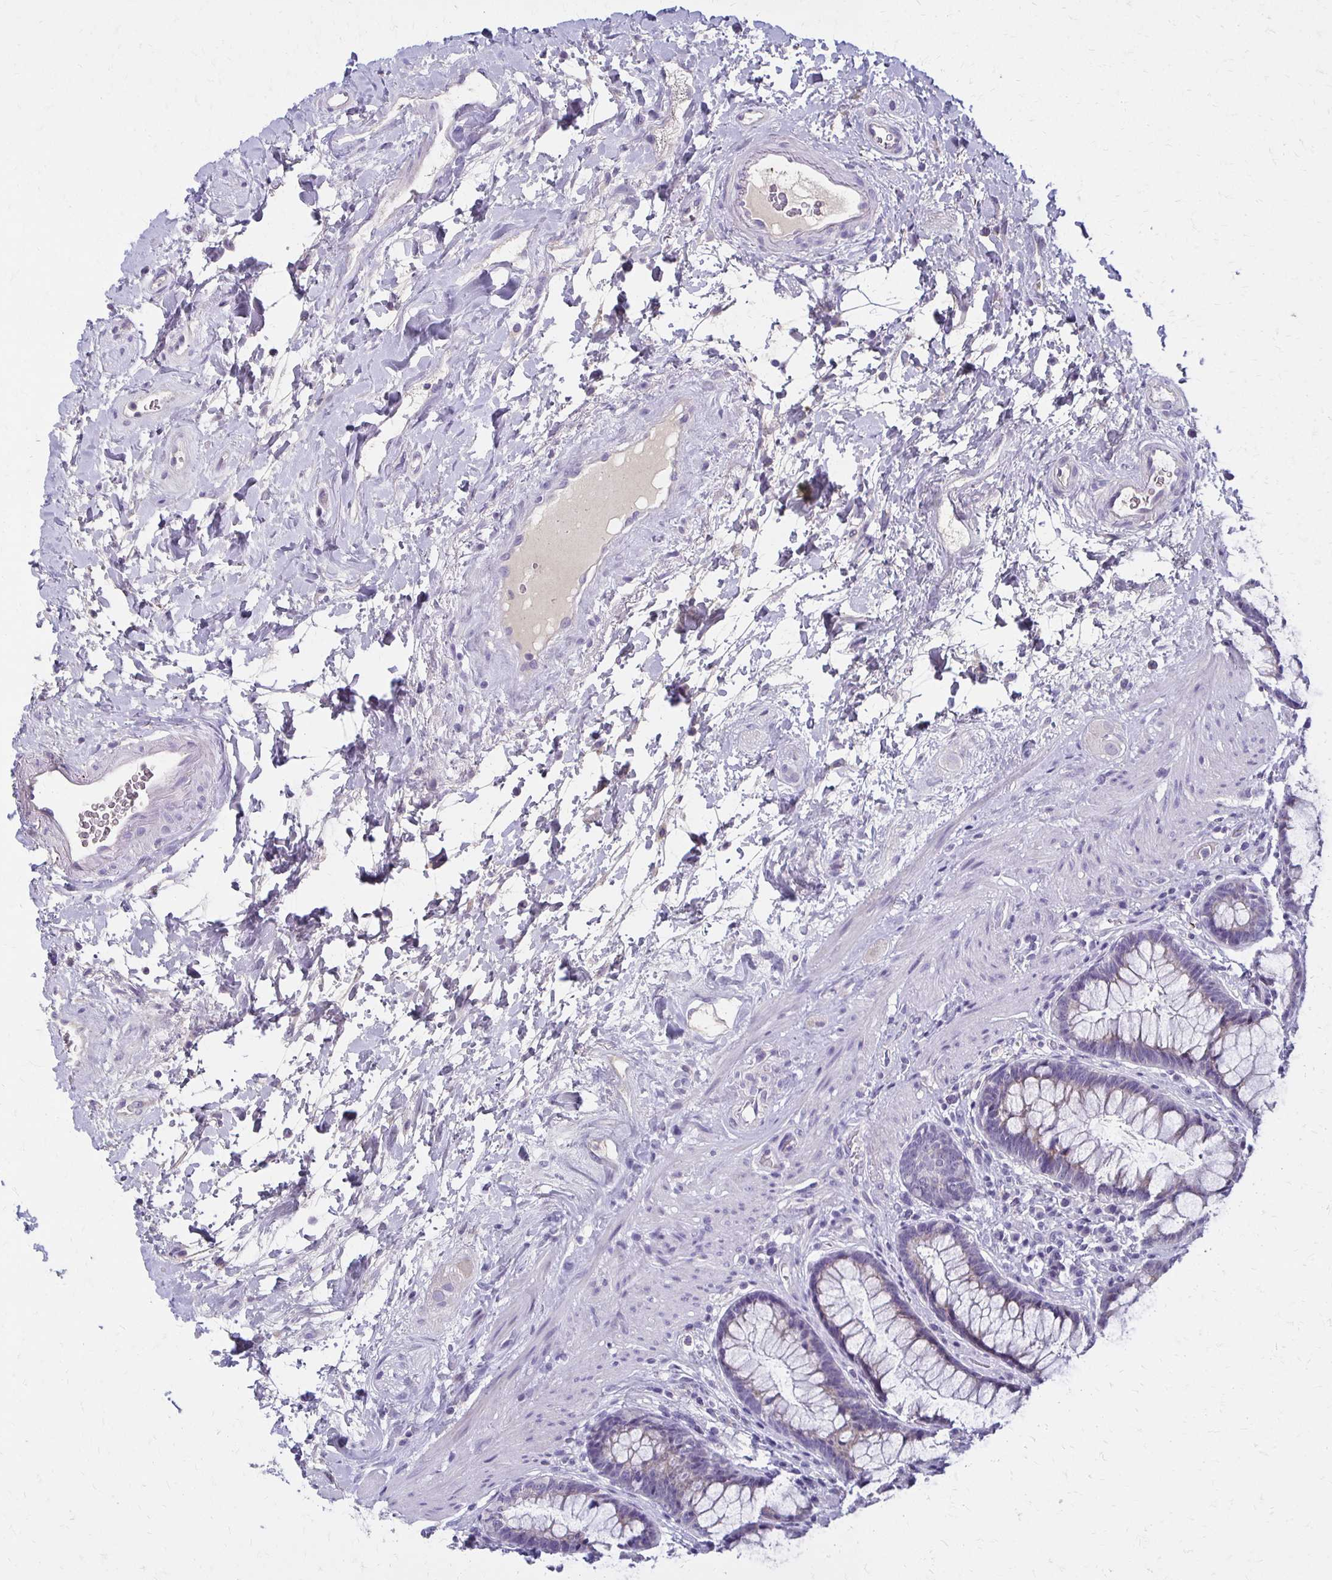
{"staining": {"intensity": "moderate", "quantity": "<25%", "location": "cytoplasmic/membranous"}, "tissue": "rectum", "cell_type": "Glandular cells", "image_type": "normal", "snomed": [{"axis": "morphology", "description": "Normal tissue, NOS"}, {"axis": "topography", "description": "Rectum"}], "caption": "The histopathology image reveals immunohistochemical staining of normal rectum. There is moderate cytoplasmic/membranous expression is seen in about <25% of glandular cells.", "gene": "BBS12", "patient": {"sex": "male", "age": 72}}